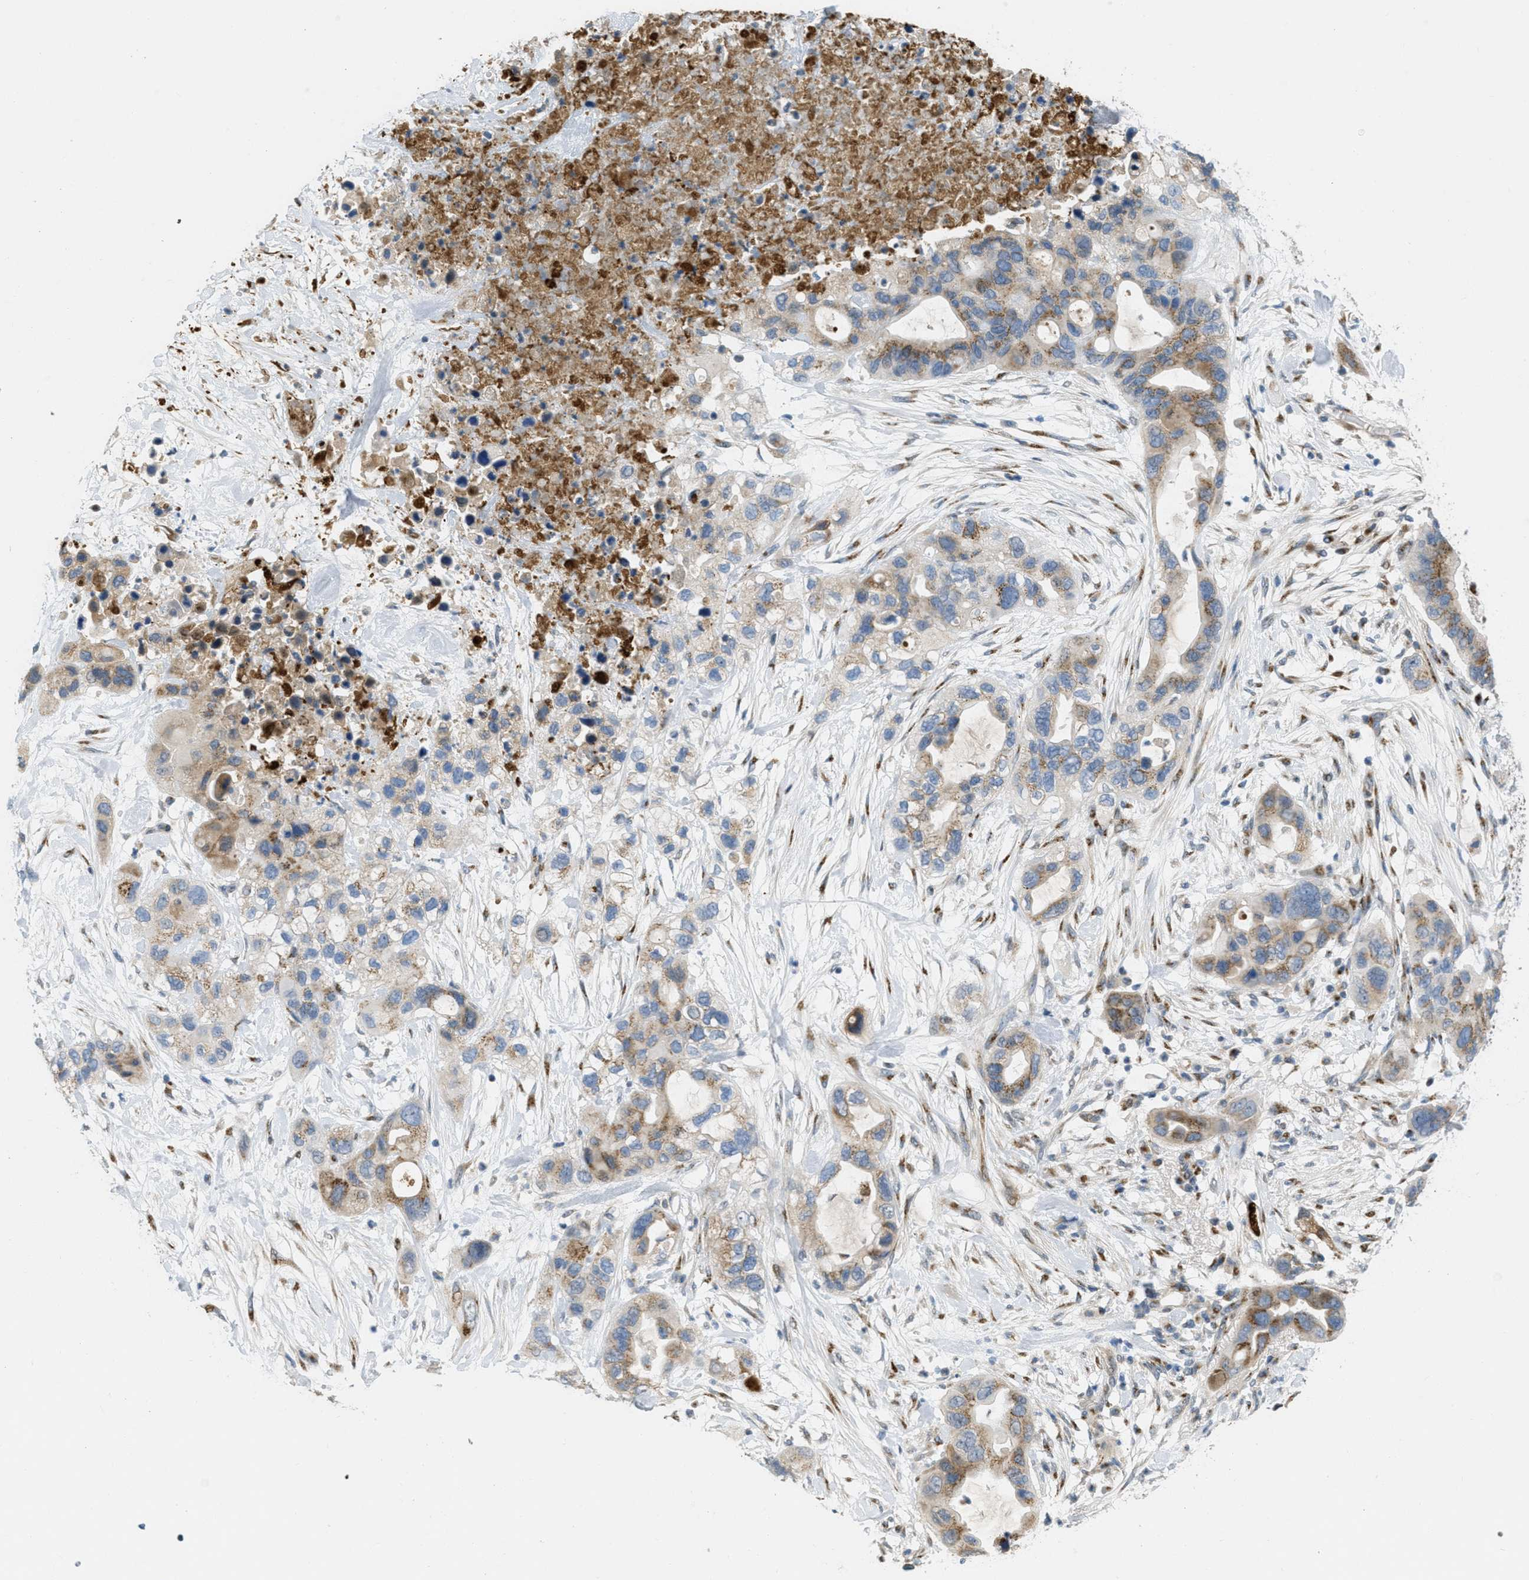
{"staining": {"intensity": "moderate", "quantity": ">75%", "location": "cytoplasmic/membranous"}, "tissue": "pancreatic cancer", "cell_type": "Tumor cells", "image_type": "cancer", "snomed": [{"axis": "morphology", "description": "Adenocarcinoma, NOS"}, {"axis": "topography", "description": "Pancreas"}], "caption": "Immunohistochemical staining of pancreatic cancer (adenocarcinoma) exhibits moderate cytoplasmic/membranous protein expression in approximately >75% of tumor cells. Using DAB (3,3'-diaminobenzidine) (brown) and hematoxylin (blue) stains, captured at high magnification using brightfield microscopy.", "gene": "ZFPL1", "patient": {"sex": "female", "age": 71}}